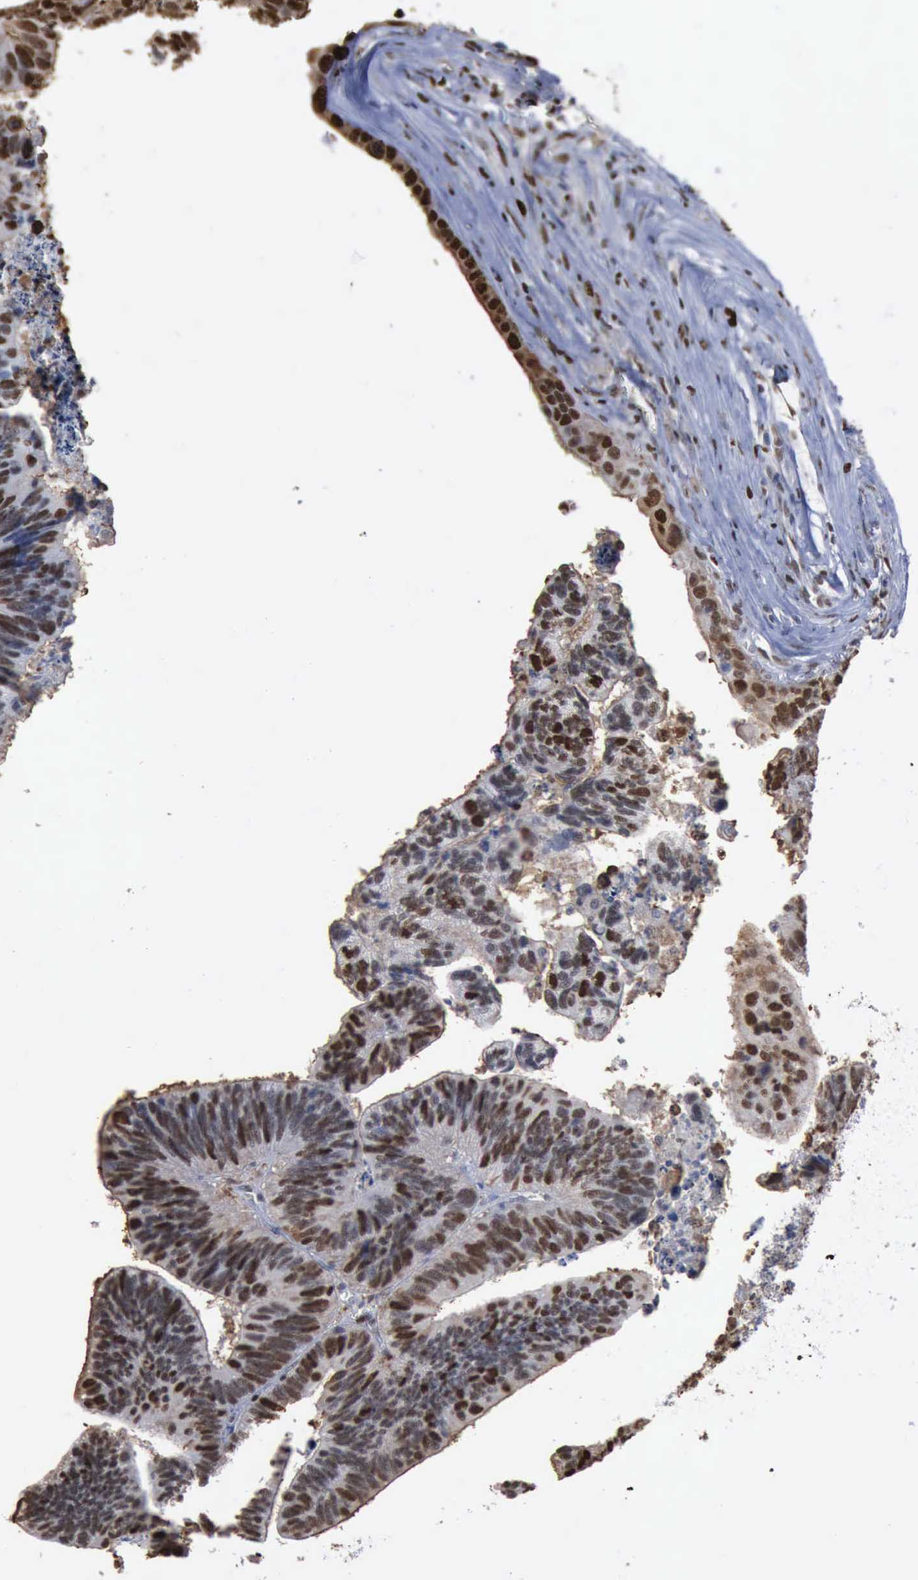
{"staining": {"intensity": "moderate", "quantity": ">75%", "location": "nuclear"}, "tissue": "colorectal cancer", "cell_type": "Tumor cells", "image_type": "cancer", "snomed": [{"axis": "morphology", "description": "Adenocarcinoma, NOS"}, {"axis": "topography", "description": "Colon"}], "caption": "A micrograph of colorectal cancer (adenocarcinoma) stained for a protein displays moderate nuclear brown staining in tumor cells.", "gene": "PCNA", "patient": {"sex": "male", "age": 72}}